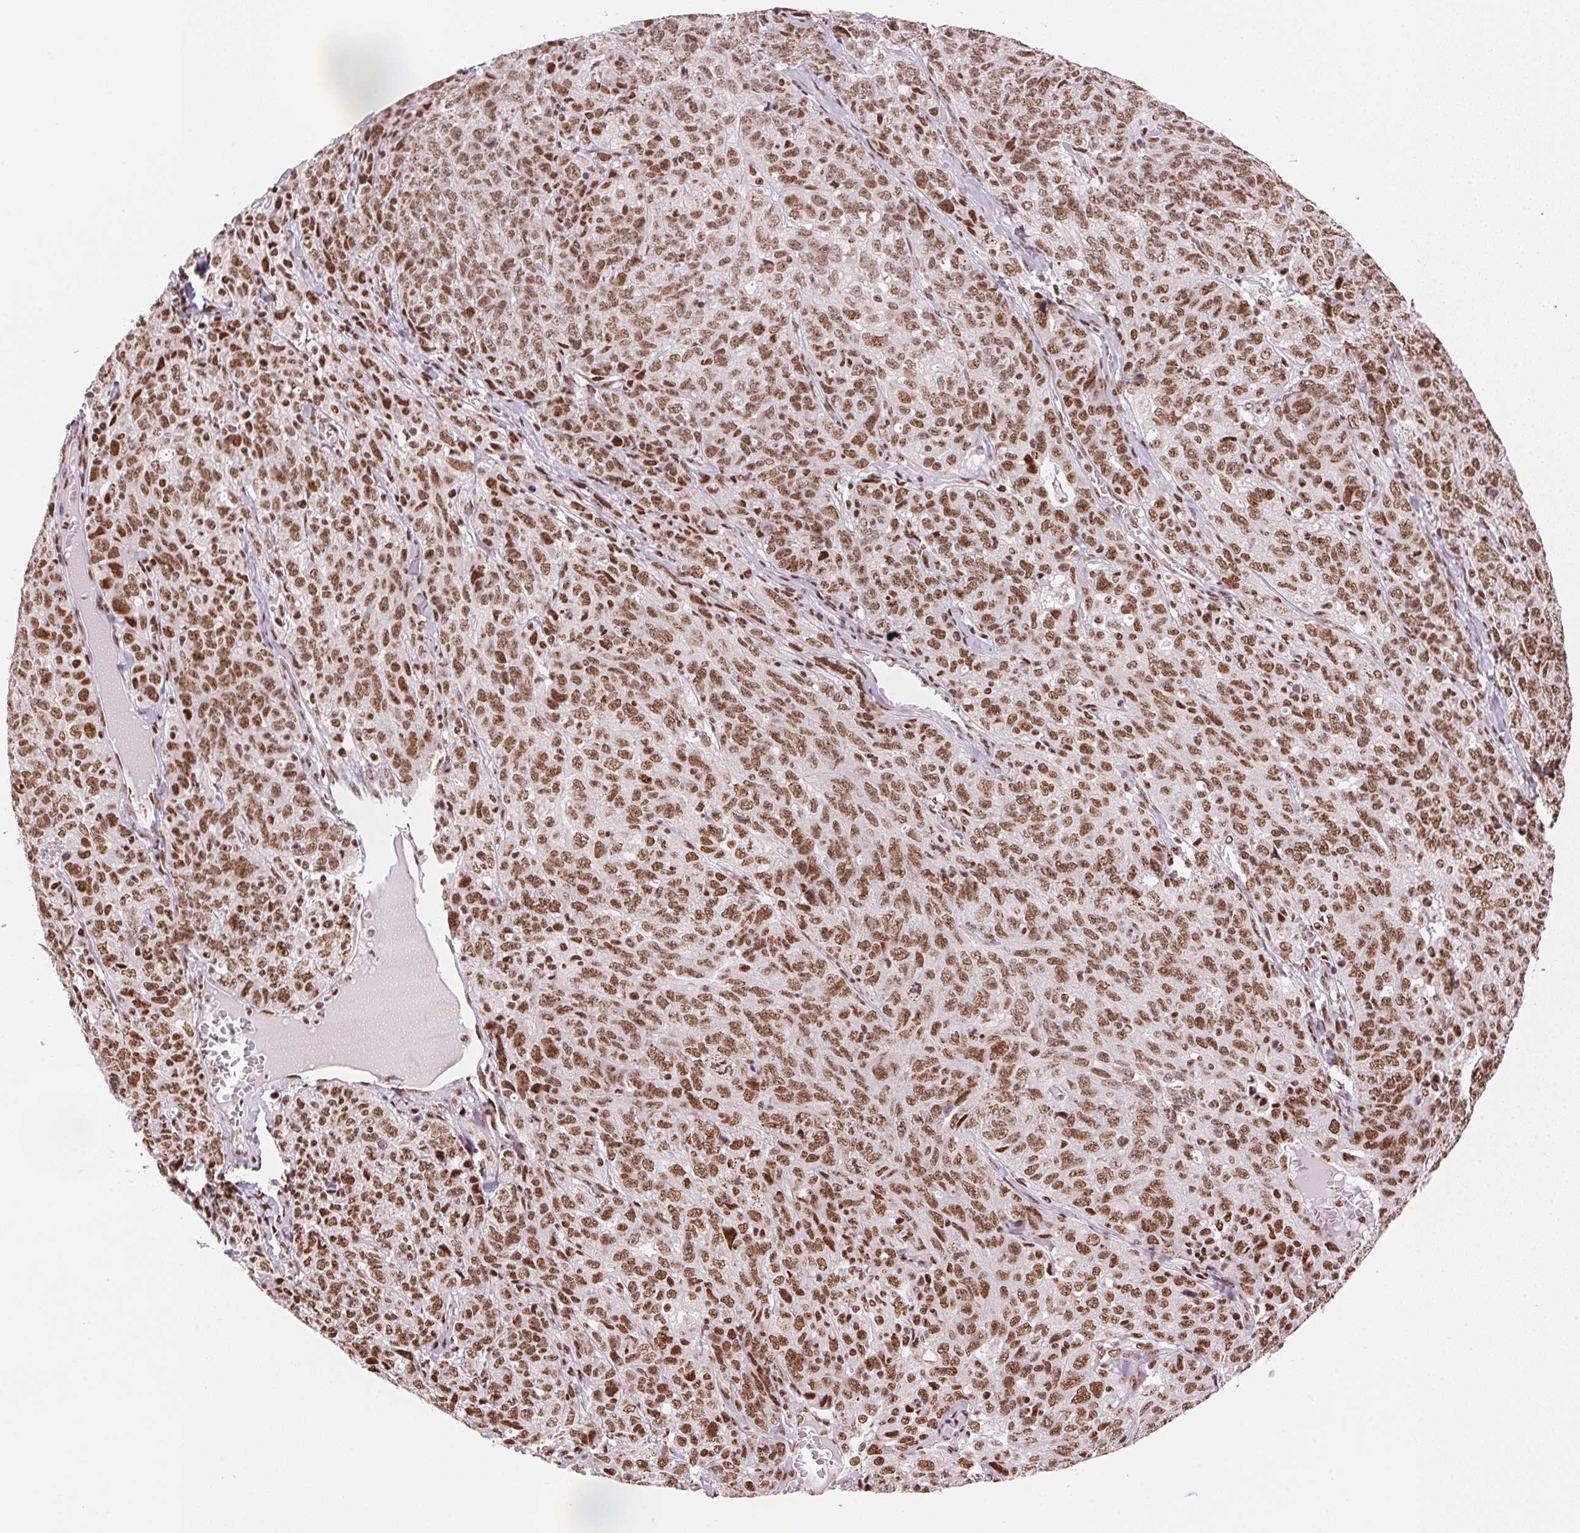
{"staining": {"intensity": "moderate", "quantity": ">75%", "location": "nuclear"}, "tissue": "ovarian cancer", "cell_type": "Tumor cells", "image_type": "cancer", "snomed": [{"axis": "morphology", "description": "Cystadenocarcinoma, serous, NOS"}, {"axis": "topography", "description": "Ovary"}], "caption": "Ovarian cancer stained with a protein marker demonstrates moderate staining in tumor cells.", "gene": "NXF1", "patient": {"sex": "female", "age": 71}}